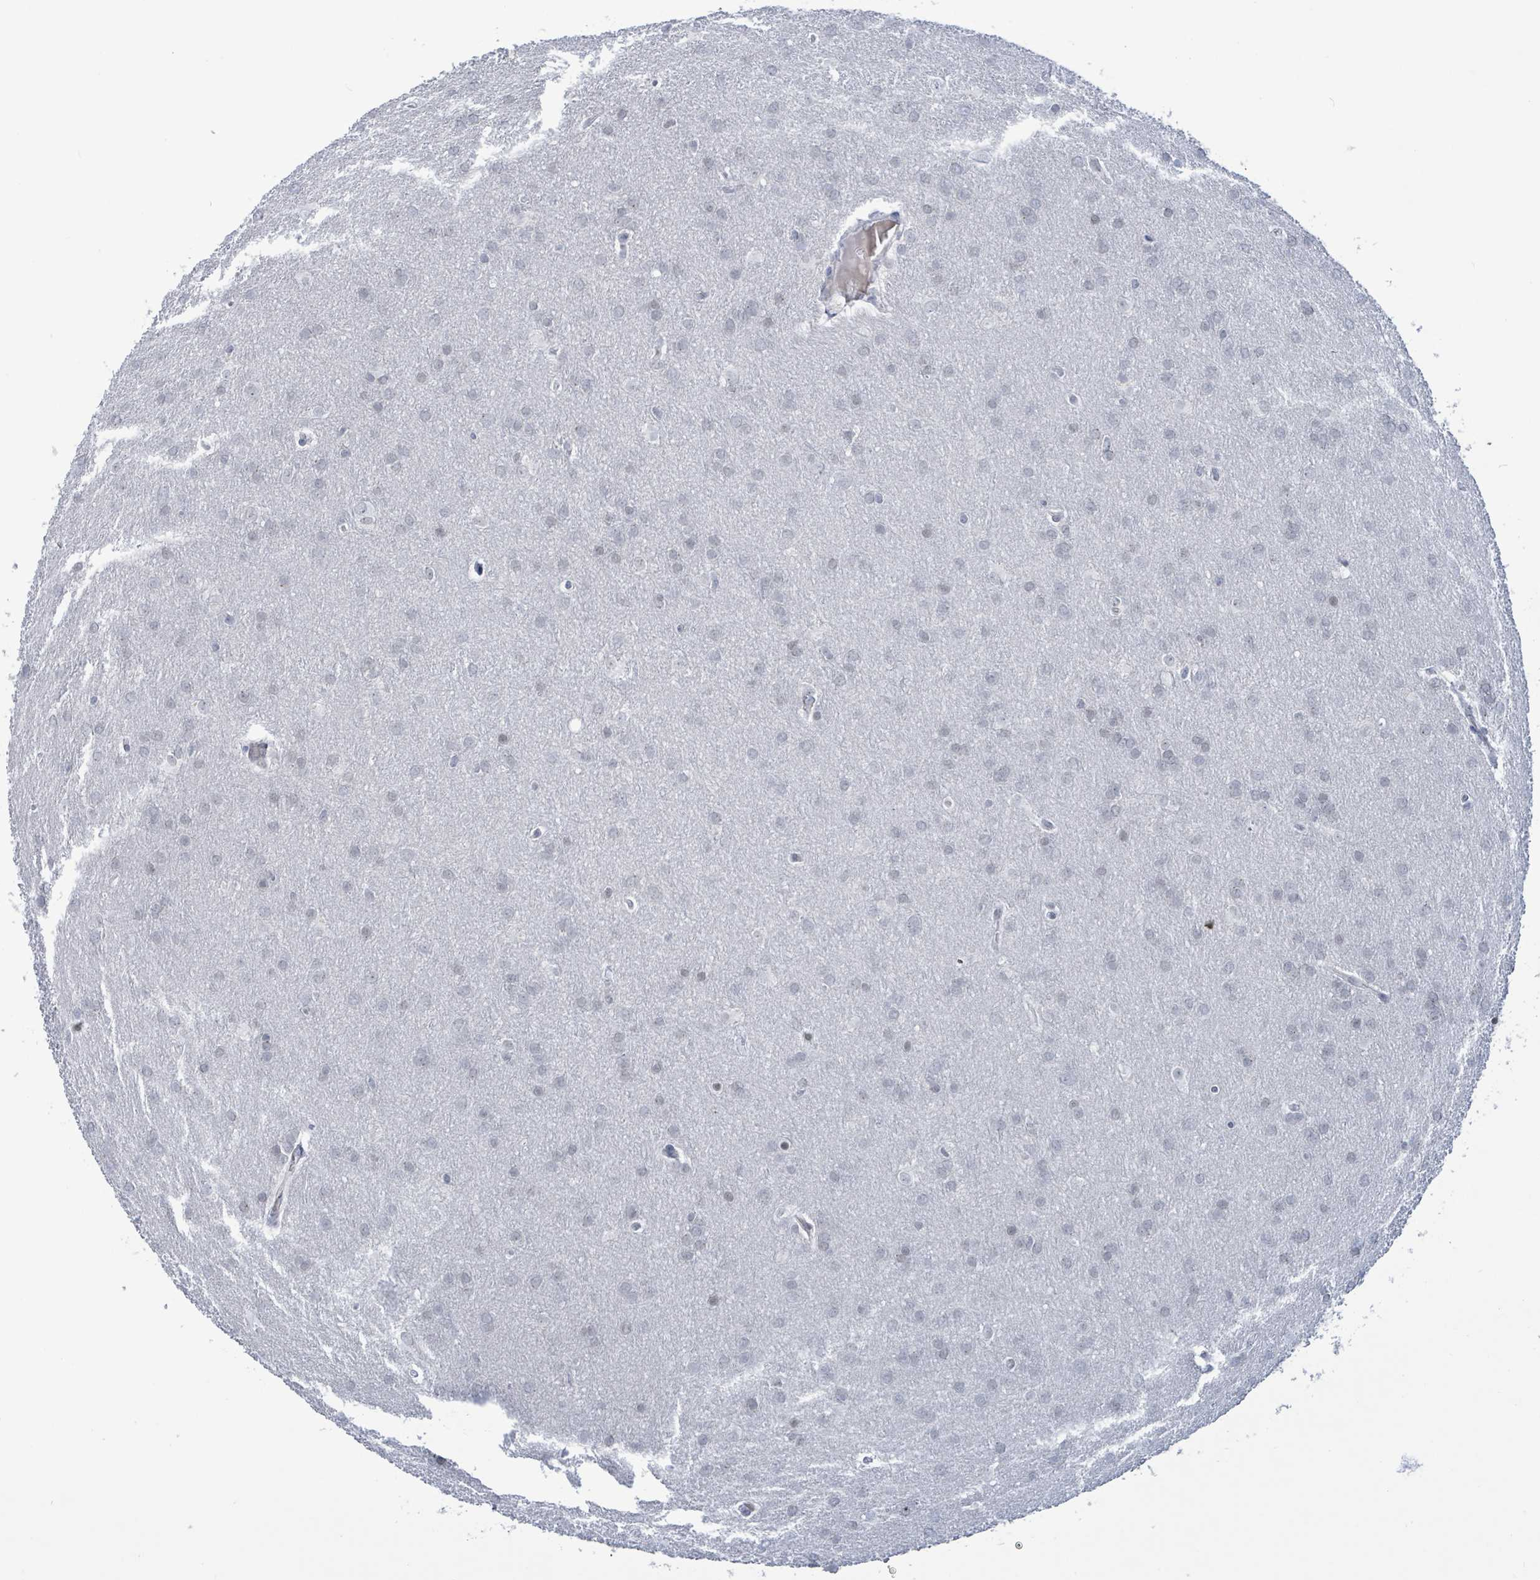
{"staining": {"intensity": "weak", "quantity": "25%-75%", "location": "nuclear"}, "tissue": "glioma", "cell_type": "Tumor cells", "image_type": "cancer", "snomed": [{"axis": "morphology", "description": "Glioma, malignant, Low grade"}, {"axis": "topography", "description": "Brain"}], "caption": "Malignant glioma (low-grade) stained with a brown dye shows weak nuclear positive staining in about 25%-75% of tumor cells.", "gene": "NTN3", "patient": {"sex": "female", "age": 32}}